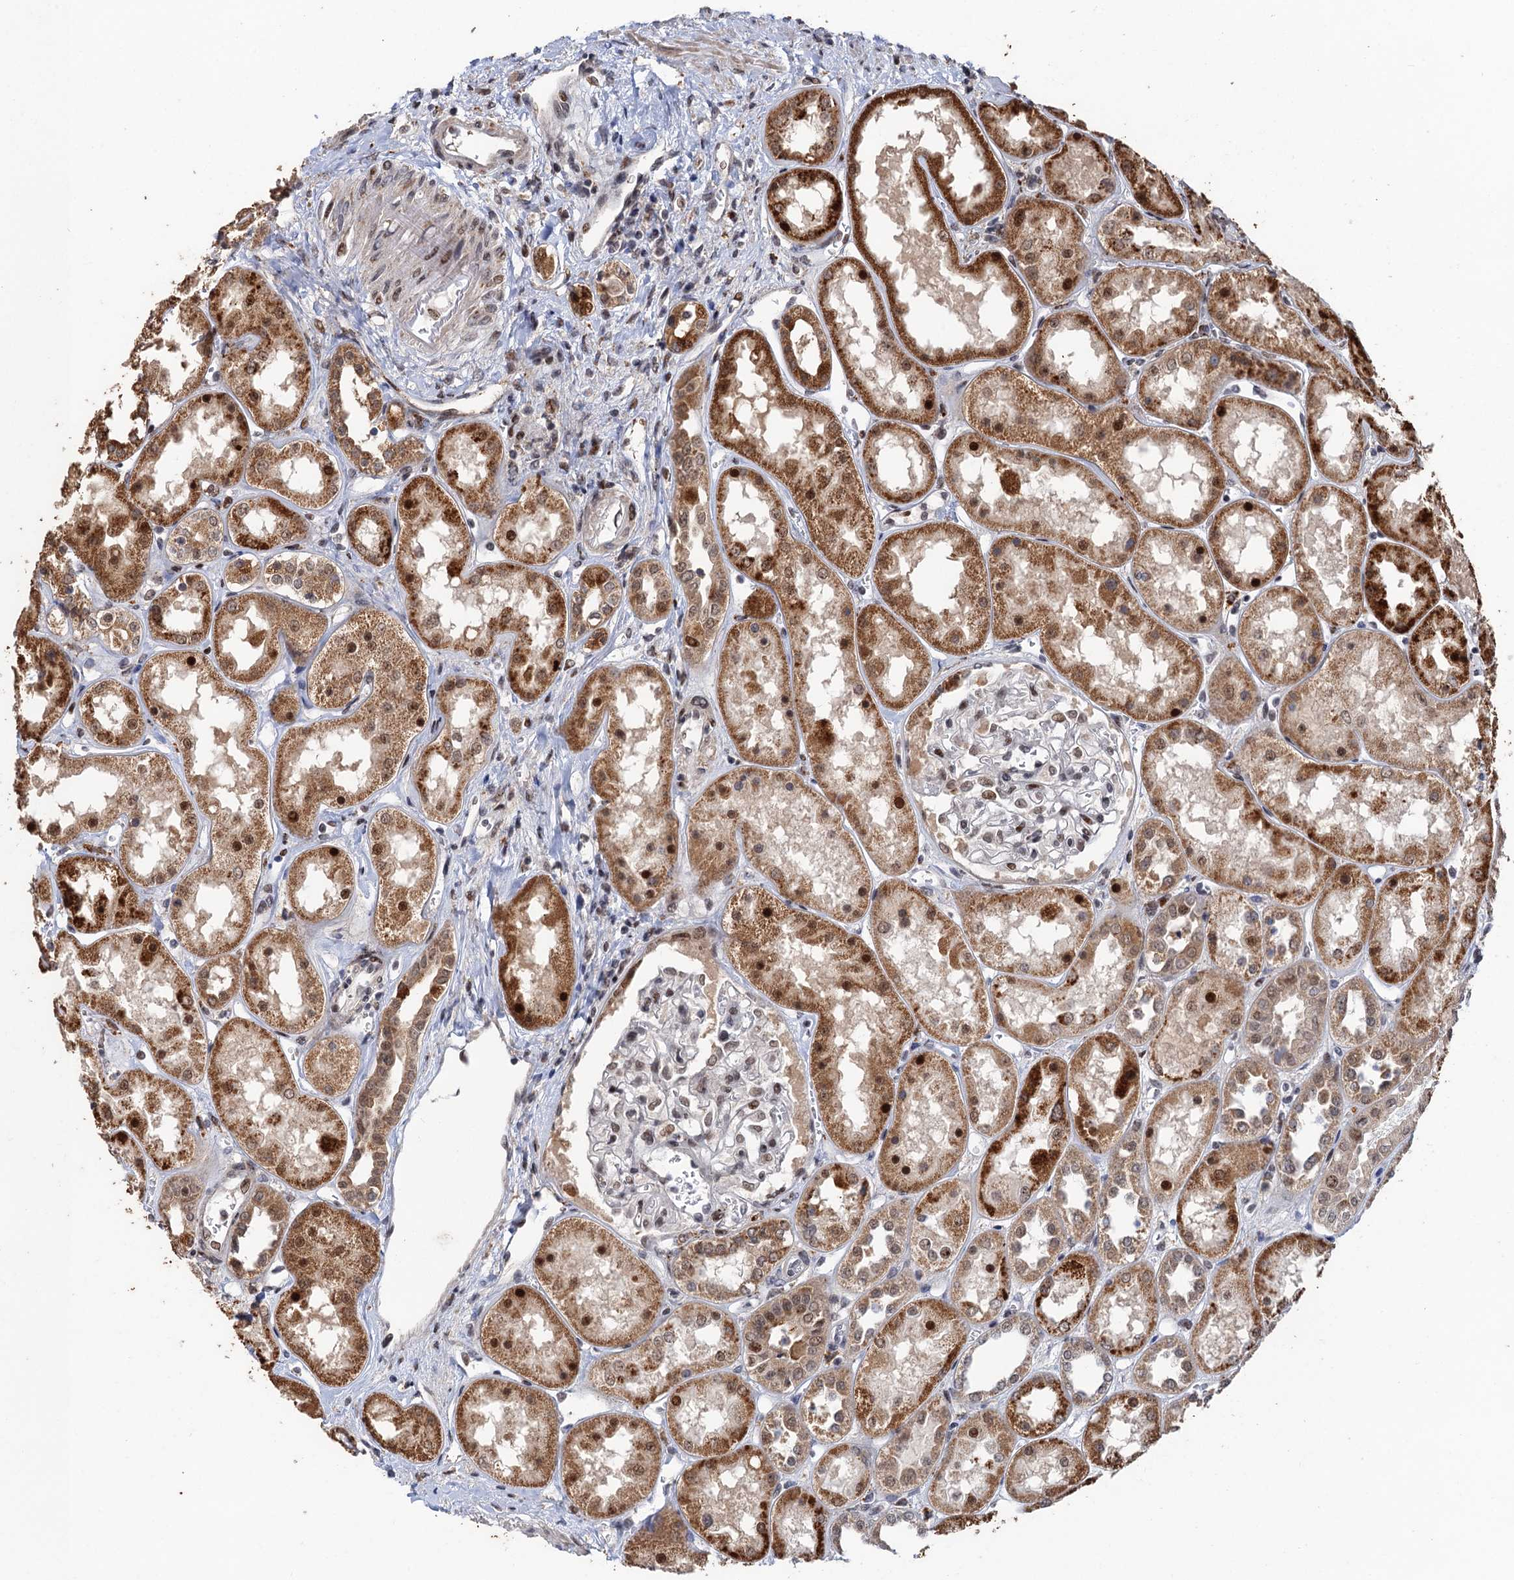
{"staining": {"intensity": "weak", "quantity": "25%-75%", "location": "nuclear"}, "tissue": "kidney", "cell_type": "Cells in glomeruli", "image_type": "normal", "snomed": [{"axis": "morphology", "description": "Normal tissue, NOS"}, {"axis": "topography", "description": "Kidney"}], "caption": "Immunohistochemistry (IHC) (DAB) staining of normal kidney shows weak nuclear protein positivity in approximately 25%-75% of cells in glomeruli.", "gene": "BMERB1", "patient": {"sex": "male", "age": 70}}